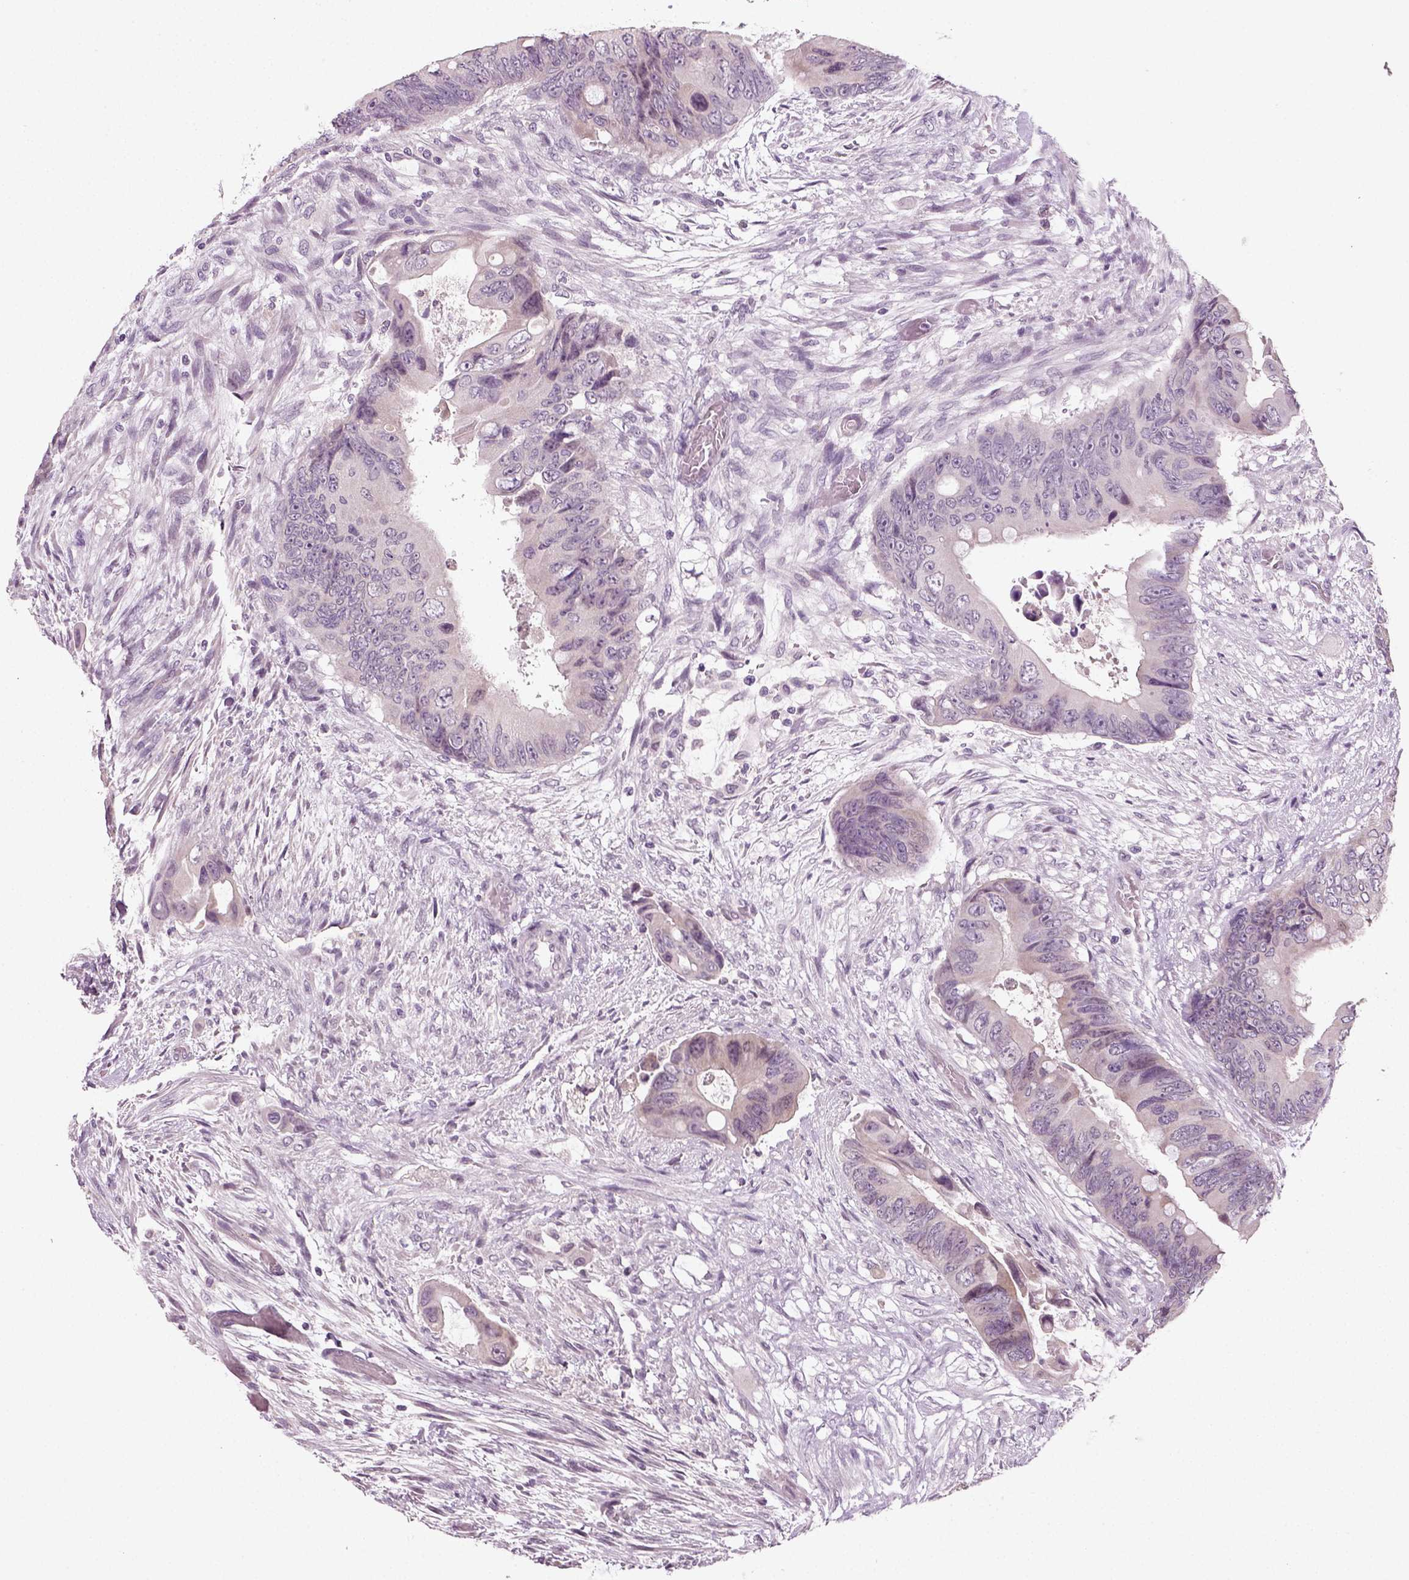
{"staining": {"intensity": "negative", "quantity": "none", "location": "none"}, "tissue": "colorectal cancer", "cell_type": "Tumor cells", "image_type": "cancer", "snomed": [{"axis": "morphology", "description": "Adenocarcinoma, NOS"}, {"axis": "topography", "description": "Rectum"}], "caption": "This is an immunohistochemistry photomicrograph of colorectal cancer (adenocarcinoma). There is no expression in tumor cells.", "gene": "SYNGAP1", "patient": {"sex": "male", "age": 63}}